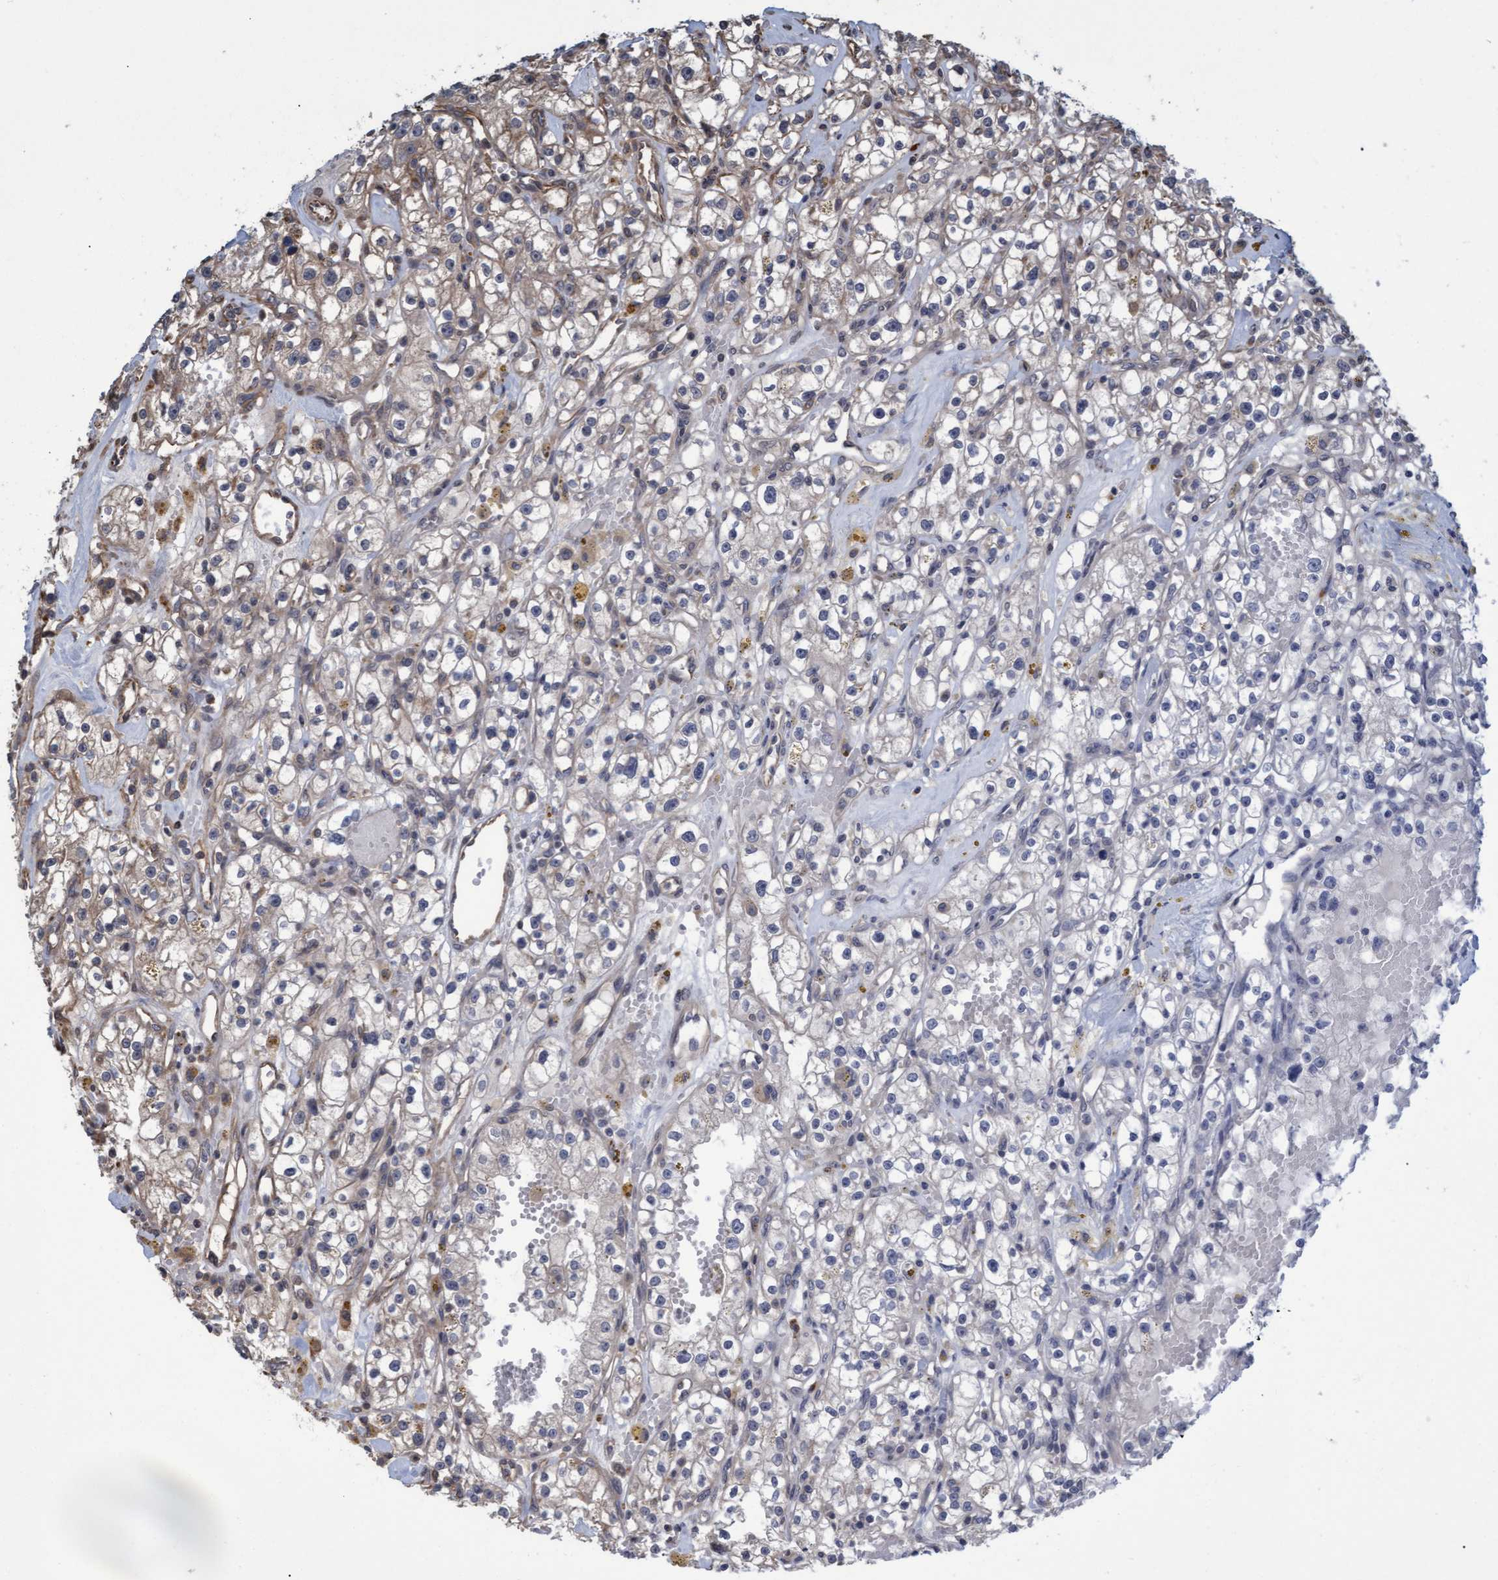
{"staining": {"intensity": "moderate", "quantity": "25%-75%", "location": "cytoplasmic/membranous"}, "tissue": "renal cancer", "cell_type": "Tumor cells", "image_type": "cancer", "snomed": [{"axis": "morphology", "description": "Adenocarcinoma, NOS"}, {"axis": "topography", "description": "Kidney"}], "caption": "Immunohistochemistry (IHC) (DAB) staining of adenocarcinoma (renal) exhibits moderate cytoplasmic/membranous protein positivity in about 25%-75% of tumor cells.", "gene": "TNFRSF10B", "patient": {"sex": "male", "age": 56}}